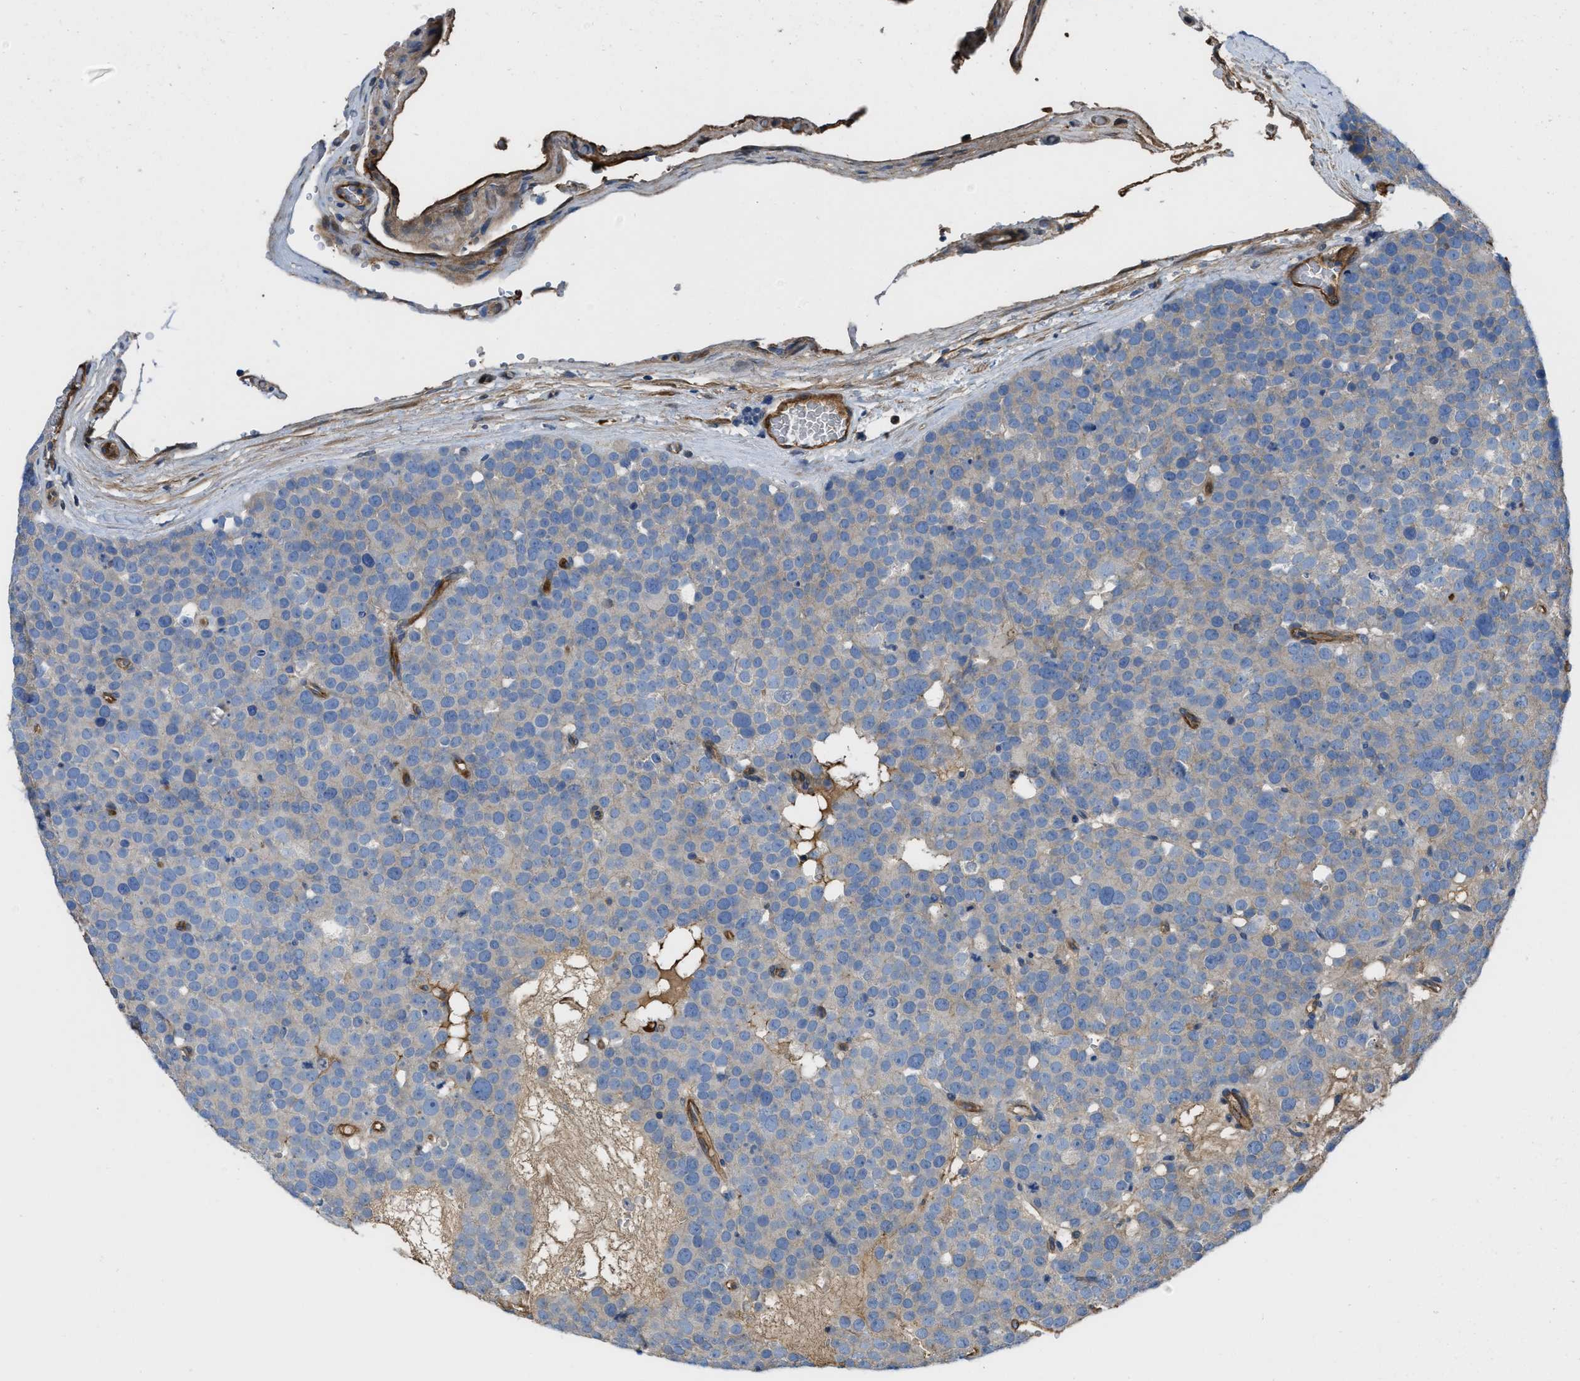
{"staining": {"intensity": "weak", "quantity": "<25%", "location": "cytoplasmic/membranous"}, "tissue": "testis cancer", "cell_type": "Tumor cells", "image_type": "cancer", "snomed": [{"axis": "morphology", "description": "Seminoma, NOS"}, {"axis": "topography", "description": "Testis"}], "caption": "This micrograph is of seminoma (testis) stained with IHC to label a protein in brown with the nuclei are counter-stained blue. There is no staining in tumor cells.", "gene": "TRIOBP", "patient": {"sex": "male", "age": 71}}